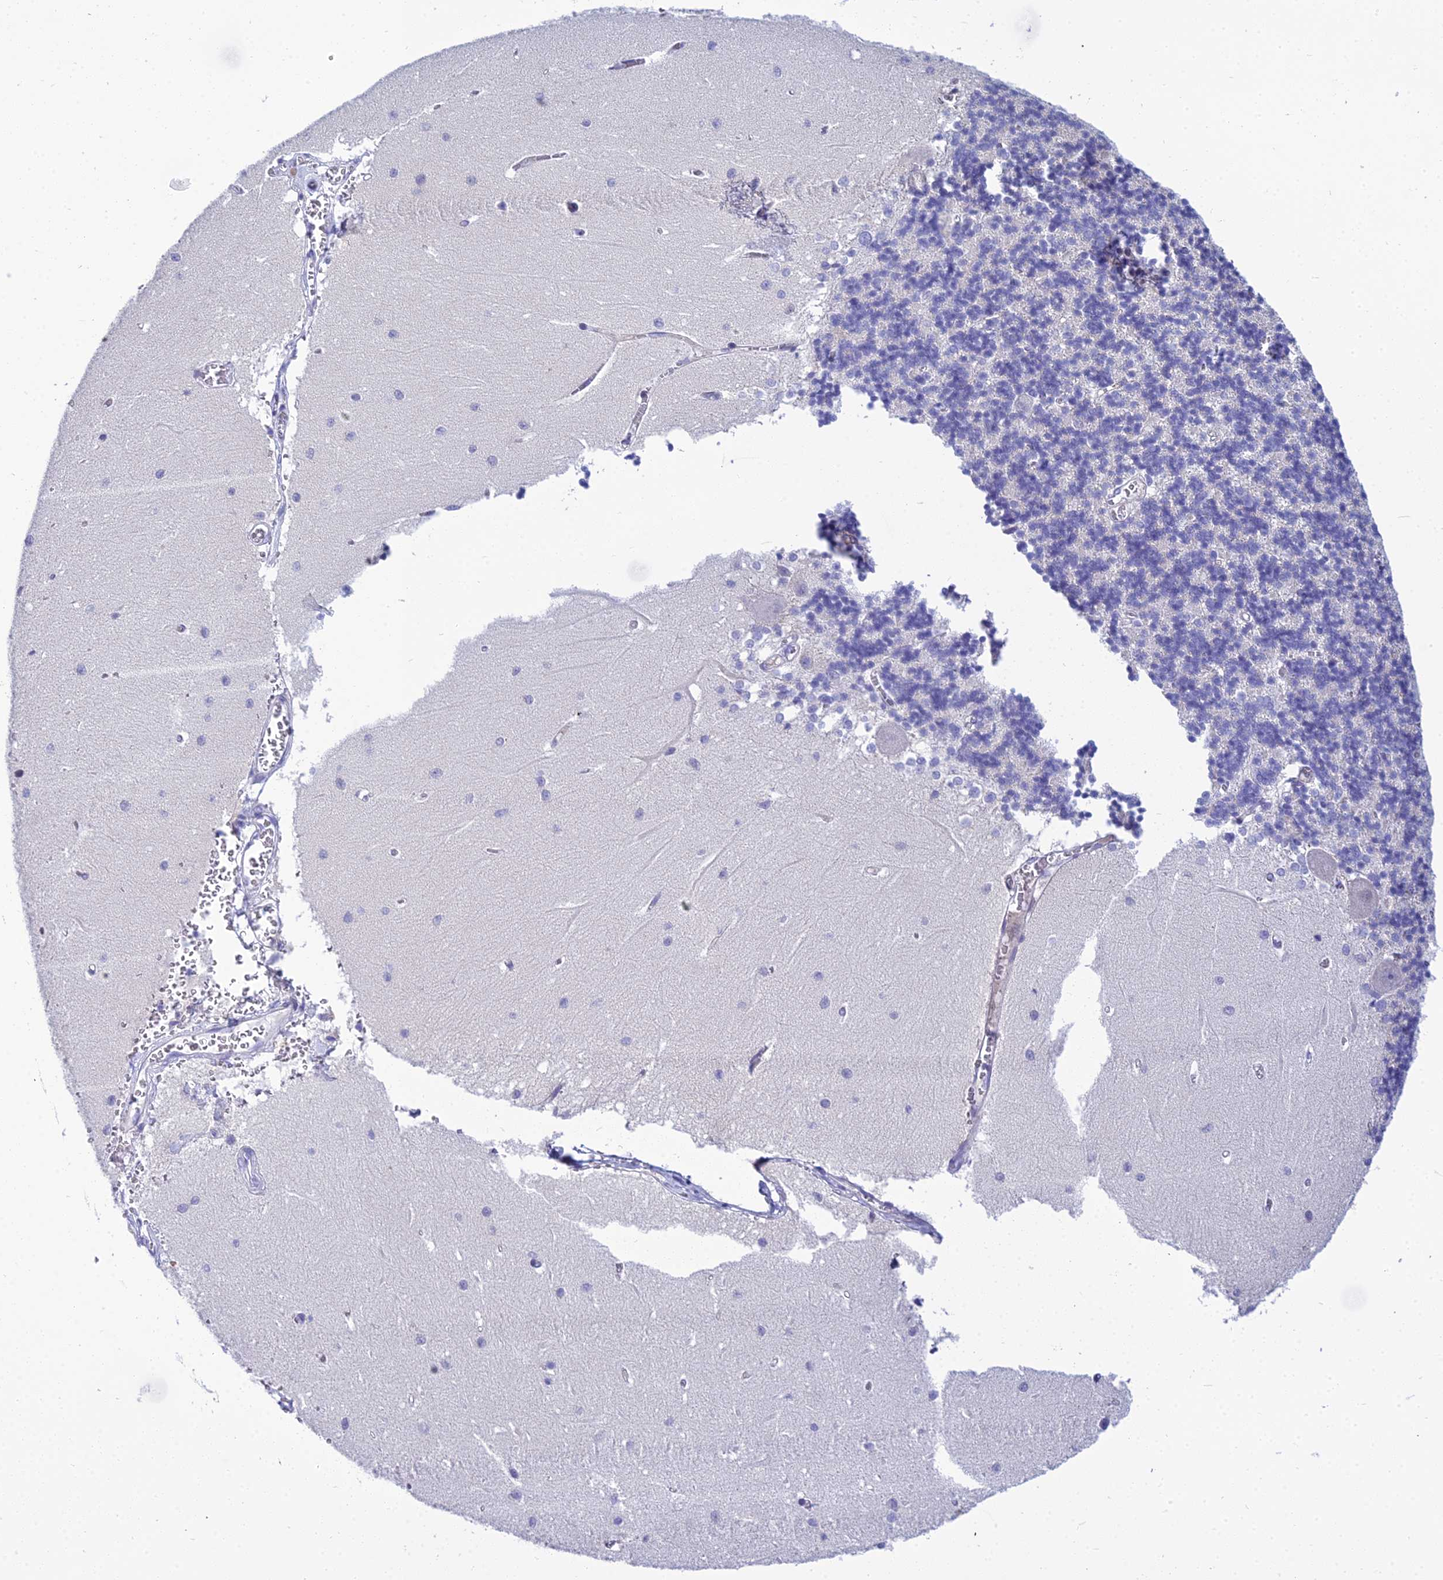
{"staining": {"intensity": "negative", "quantity": "none", "location": "none"}, "tissue": "cerebellum", "cell_type": "Cells in granular layer", "image_type": "normal", "snomed": [{"axis": "morphology", "description": "Normal tissue, NOS"}, {"axis": "topography", "description": "Cerebellum"}], "caption": "There is no significant expression in cells in granular layer of cerebellum. The staining was performed using DAB to visualize the protein expression in brown, while the nuclei were stained in blue with hematoxylin (Magnification: 20x).", "gene": "ZMIZ1", "patient": {"sex": "male", "age": 37}}